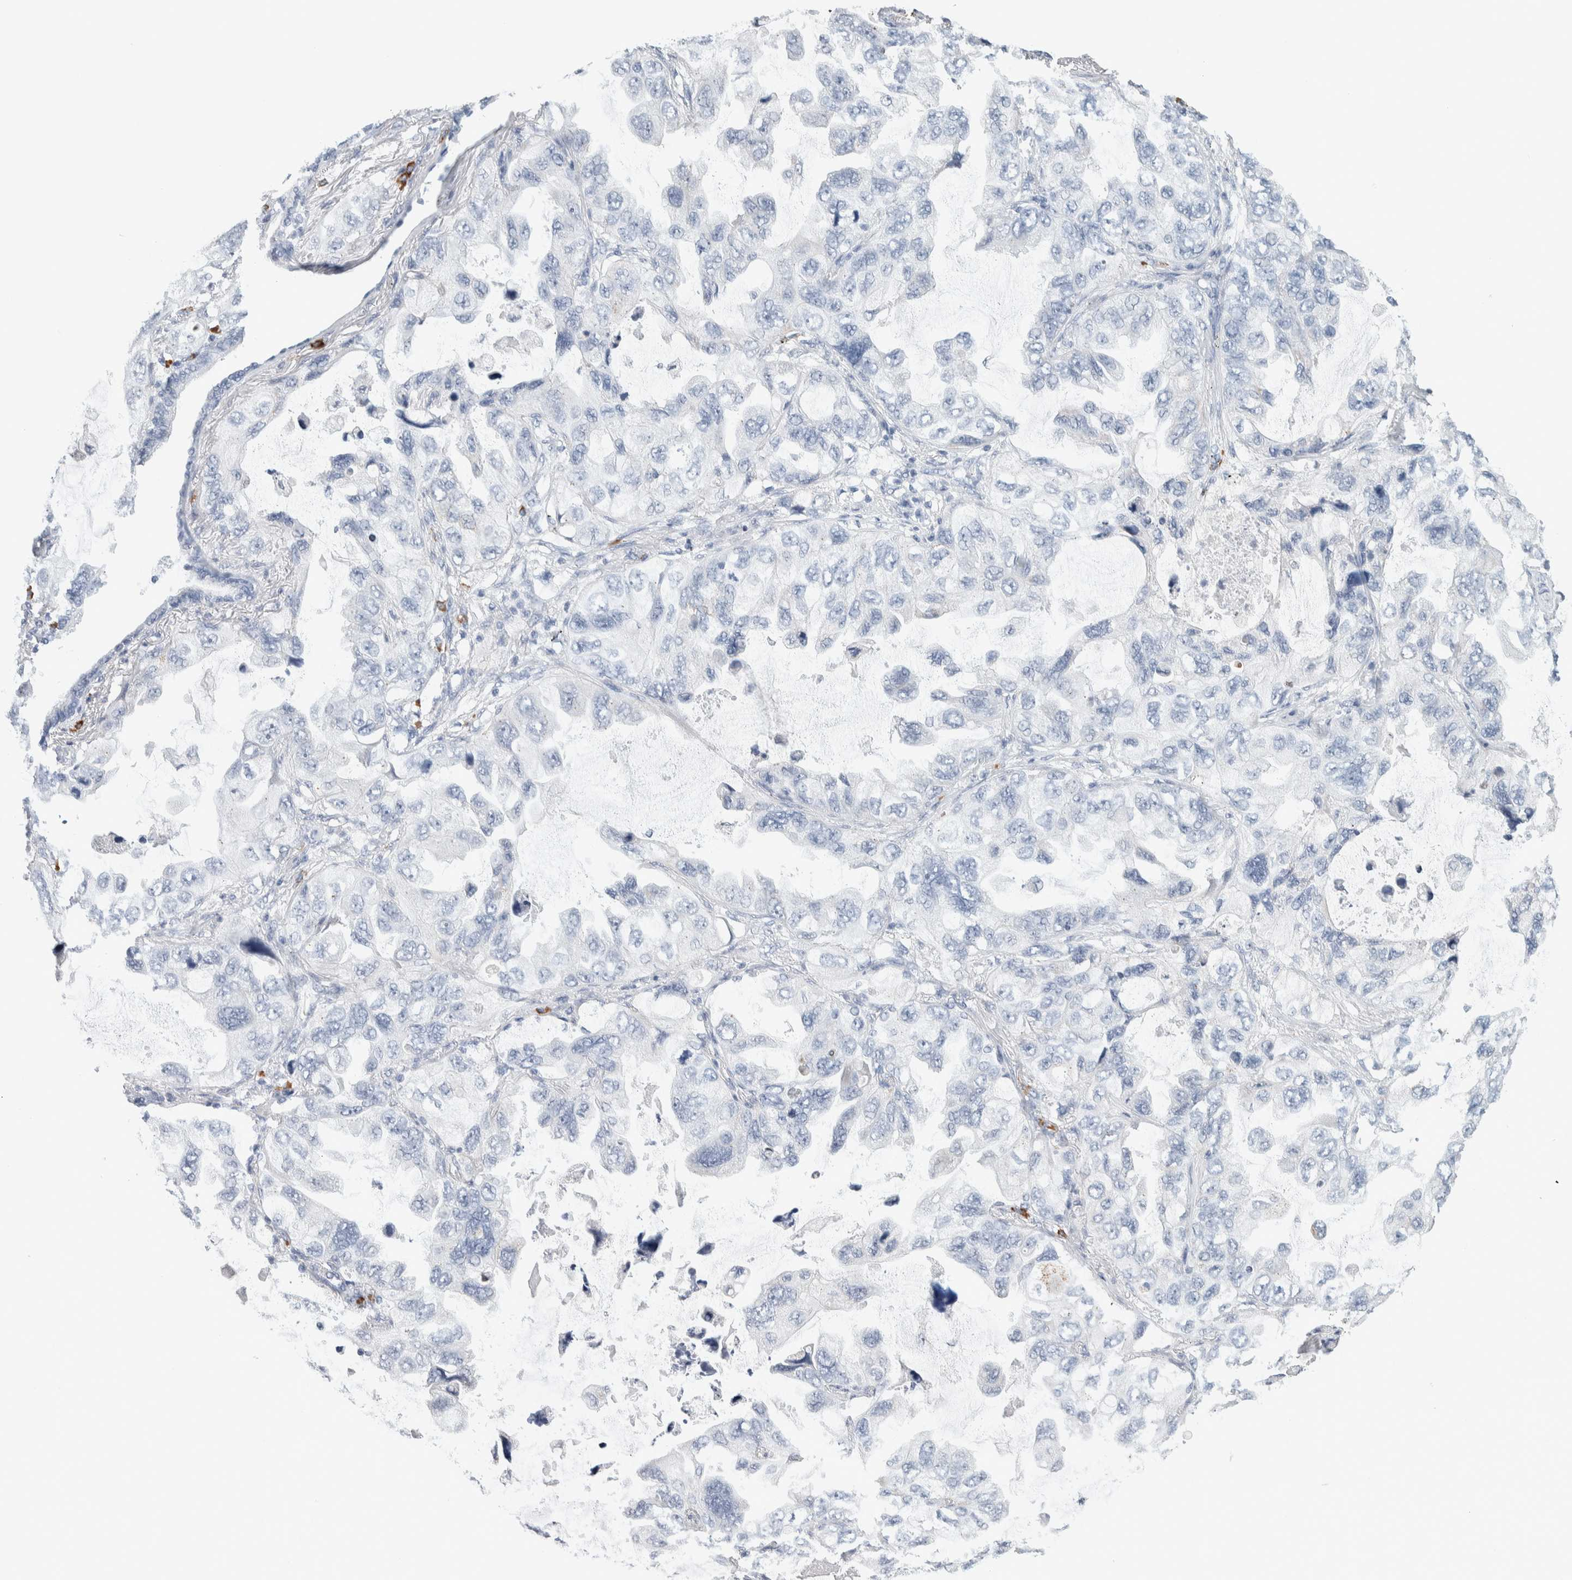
{"staining": {"intensity": "negative", "quantity": "none", "location": "none"}, "tissue": "lung cancer", "cell_type": "Tumor cells", "image_type": "cancer", "snomed": [{"axis": "morphology", "description": "Squamous cell carcinoma, NOS"}, {"axis": "topography", "description": "Lung"}], "caption": "Immunohistochemistry (IHC) histopathology image of human squamous cell carcinoma (lung) stained for a protein (brown), which exhibits no positivity in tumor cells.", "gene": "SCN2A", "patient": {"sex": "female", "age": 73}}